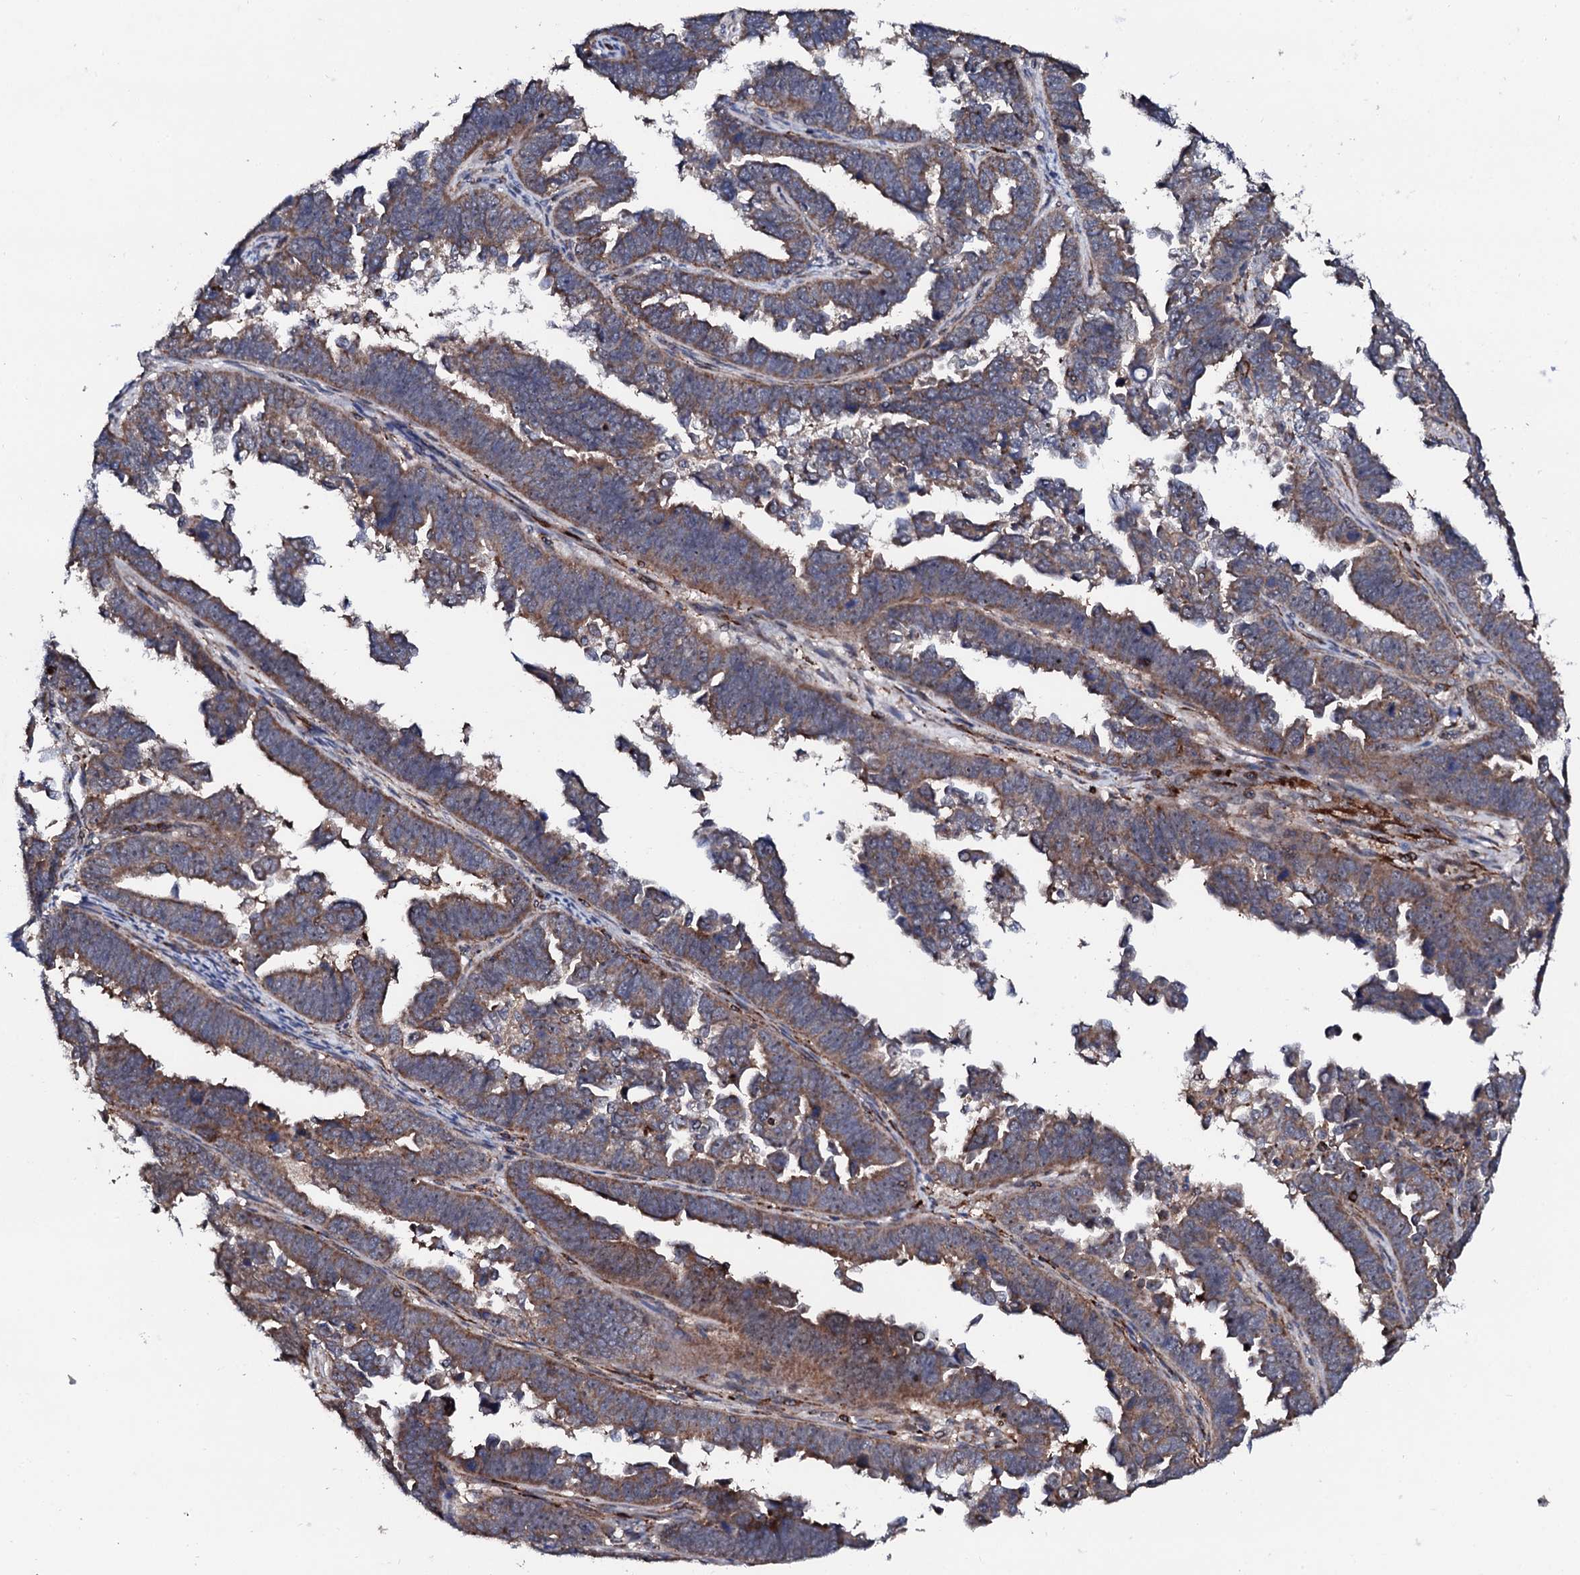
{"staining": {"intensity": "moderate", "quantity": ">75%", "location": "cytoplasmic/membranous"}, "tissue": "endometrial cancer", "cell_type": "Tumor cells", "image_type": "cancer", "snomed": [{"axis": "morphology", "description": "Adenocarcinoma, NOS"}, {"axis": "topography", "description": "Endometrium"}], "caption": "Protein expression analysis of human endometrial cancer reveals moderate cytoplasmic/membranous positivity in approximately >75% of tumor cells.", "gene": "GTPBP4", "patient": {"sex": "female", "age": 75}}